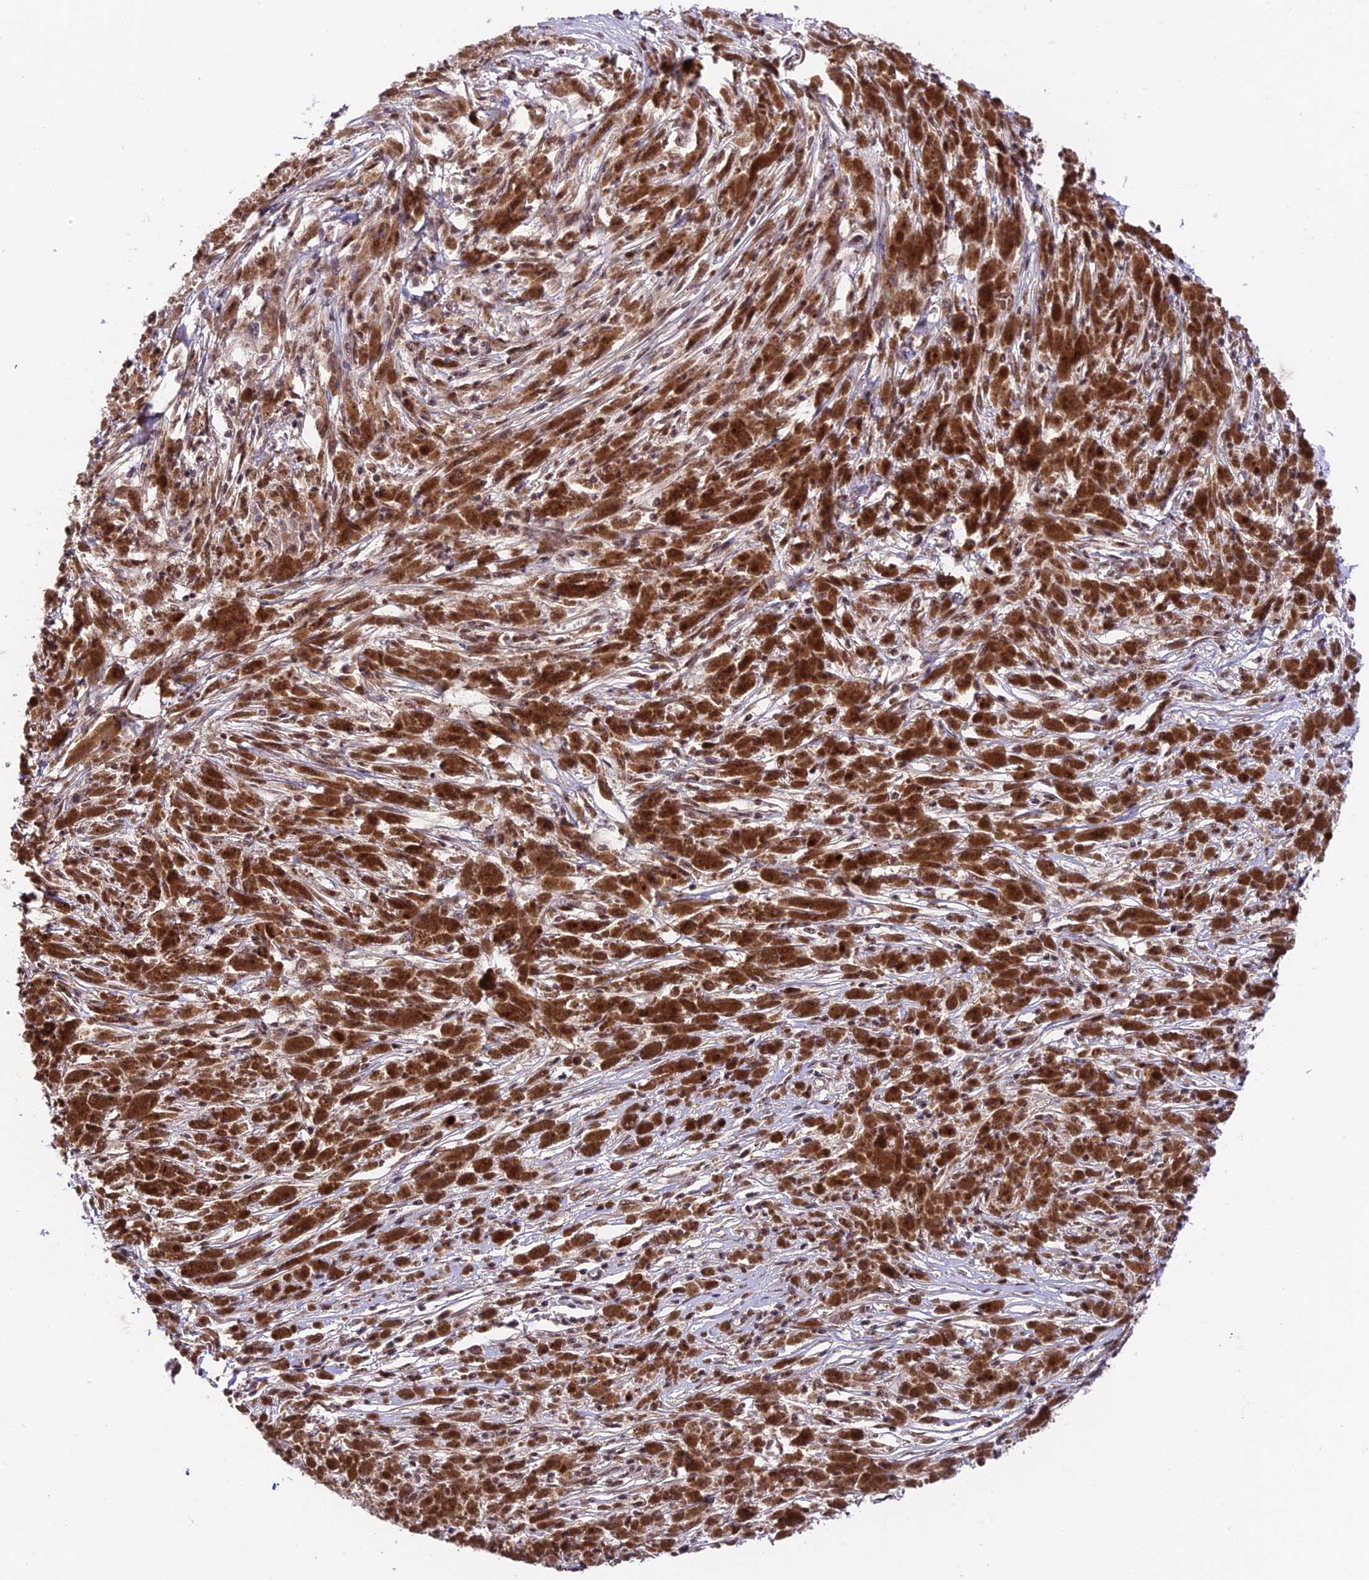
{"staining": {"intensity": "strong", "quantity": ">75%", "location": "cytoplasmic/membranous,nuclear"}, "tissue": "melanoma", "cell_type": "Tumor cells", "image_type": "cancer", "snomed": [{"axis": "morphology", "description": "Malignant melanoma, NOS"}, {"axis": "topography", "description": "Skin"}], "caption": "Immunohistochemical staining of human malignant melanoma shows strong cytoplasmic/membranous and nuclear protein expression in approximately >75% of tumor cells.", "gene": "RBM42", "patient": {"sex": "female", "age": 52}}